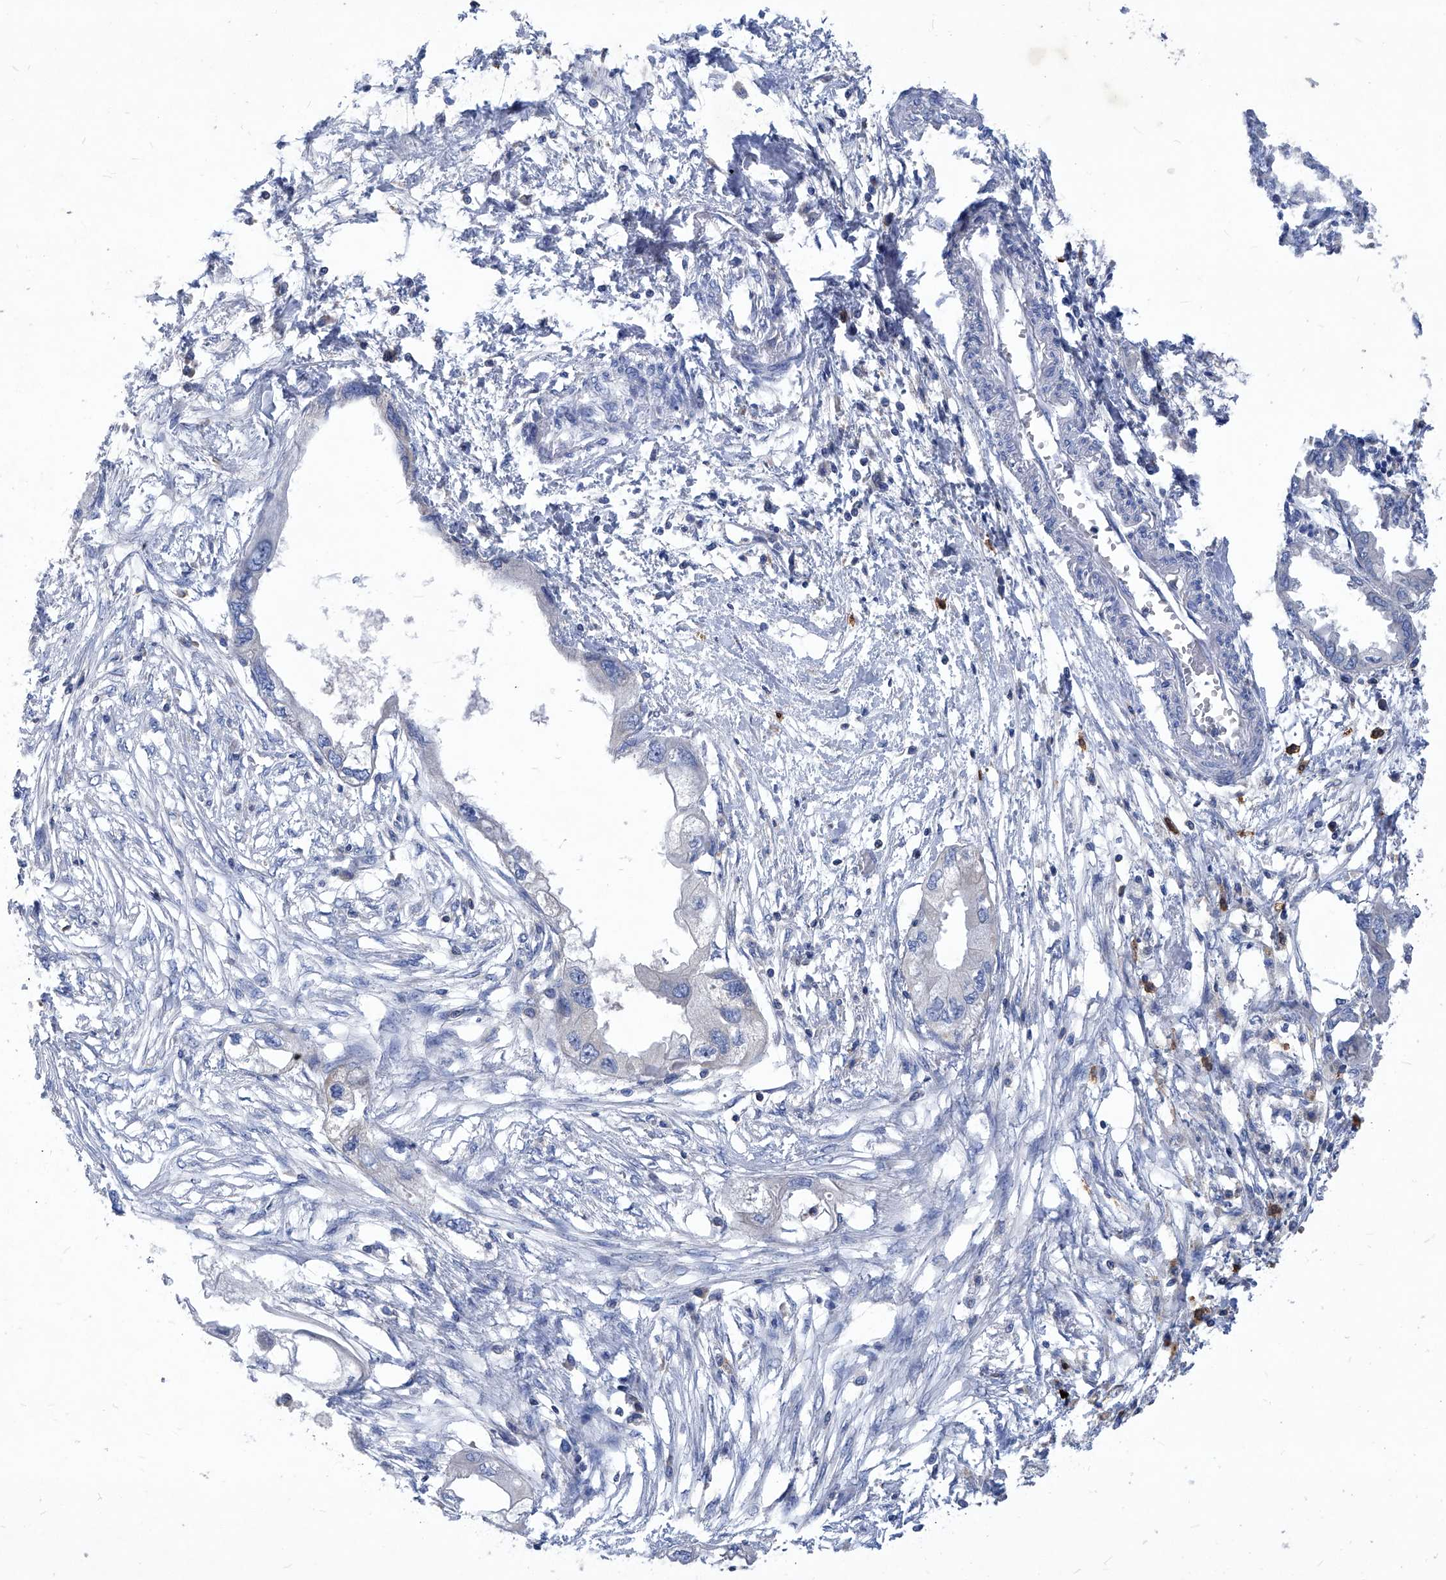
{"staining": {"intensity": "negative", "quantity": "none", "location": "none"}, "tissue": "endometrial cancer", "cell_type": "Tumor cells", "image_type": "cancer", "snomed": [{"axis": "morphology", "description": "Adenocarcinoma, NOS"}, {"axis": "morphology", "description": "Adenocarcinoma, metastatic, NOS"}, {"axis": "topography", "description": "Adipose tissue"}, {"axis": "topography", "description": "Endometrium"}], "caption": "DAB immunohistochemical staining of human endometrial cancer (metastatic adenocarcinoma) reveals no significant staining in tumor cells. Brightfield microscopy of immunohistochemistry stained with DAB (brown) and hematoxylin (blue), captured at high magnification.", "gene": "EPHA8", "patient": {"sex": "female", "age": 67}}